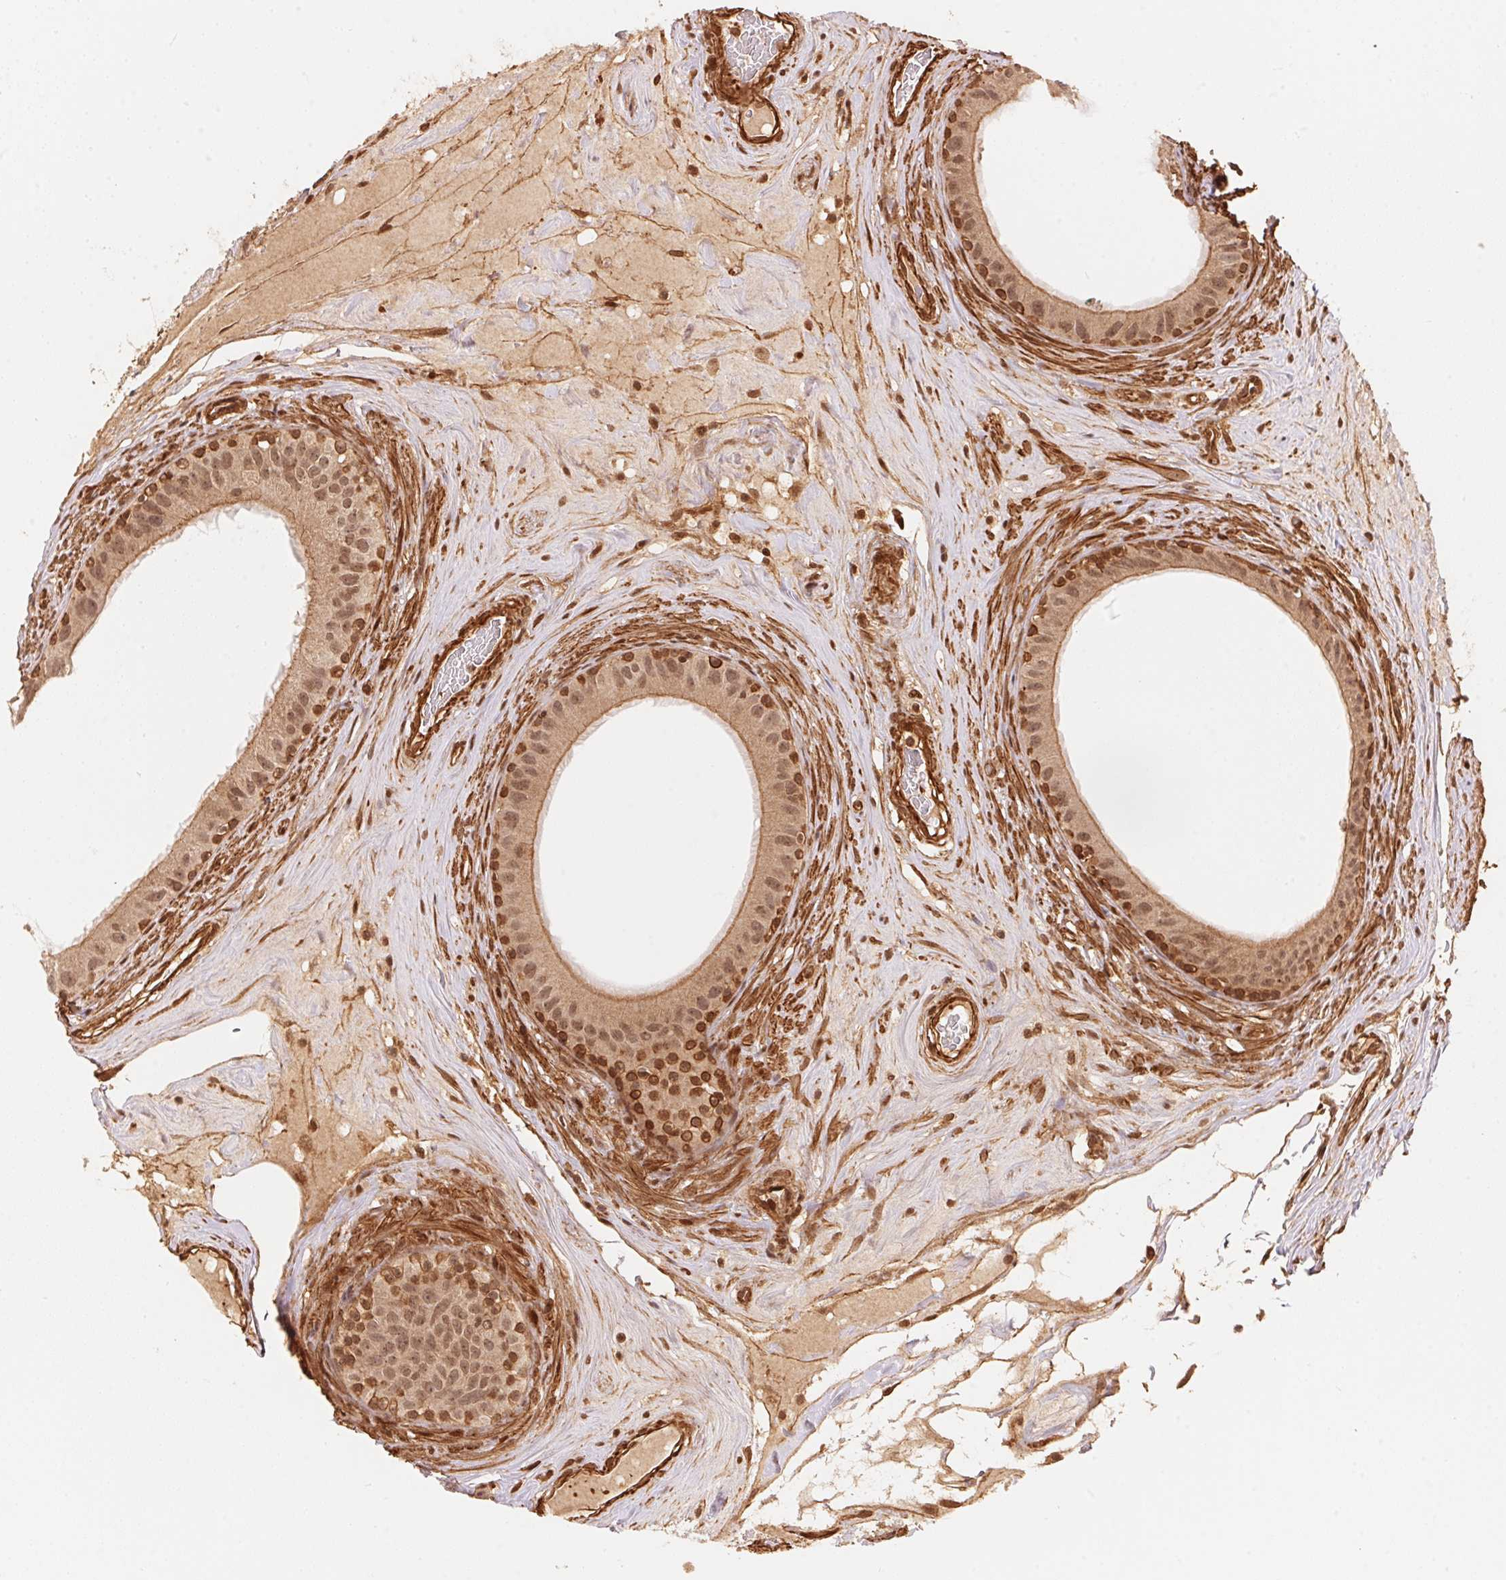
{"staining": {"intensity": "moderate", "quantity": ">75%", "location": "cytoplasmic/membranous,nuclear"}, "tissue": "epididymis", "cell_type": "Glandular cells", "image_type": "normal", "snomed": [{"axis": "morphology", "description": "Normal tissue, NOS"}, {"axis": "topography", "description": "Epididymis"}], "caption": "This is a photomicrograph of immunohistochemistry (IHC) staining of unremarkable epididymis, which shows moderate expression in the cytoplasmic/membranous,nuclear of glandular cells.", "gene": "TNIP2", "patient": {"sex": "male", "age": 59}}